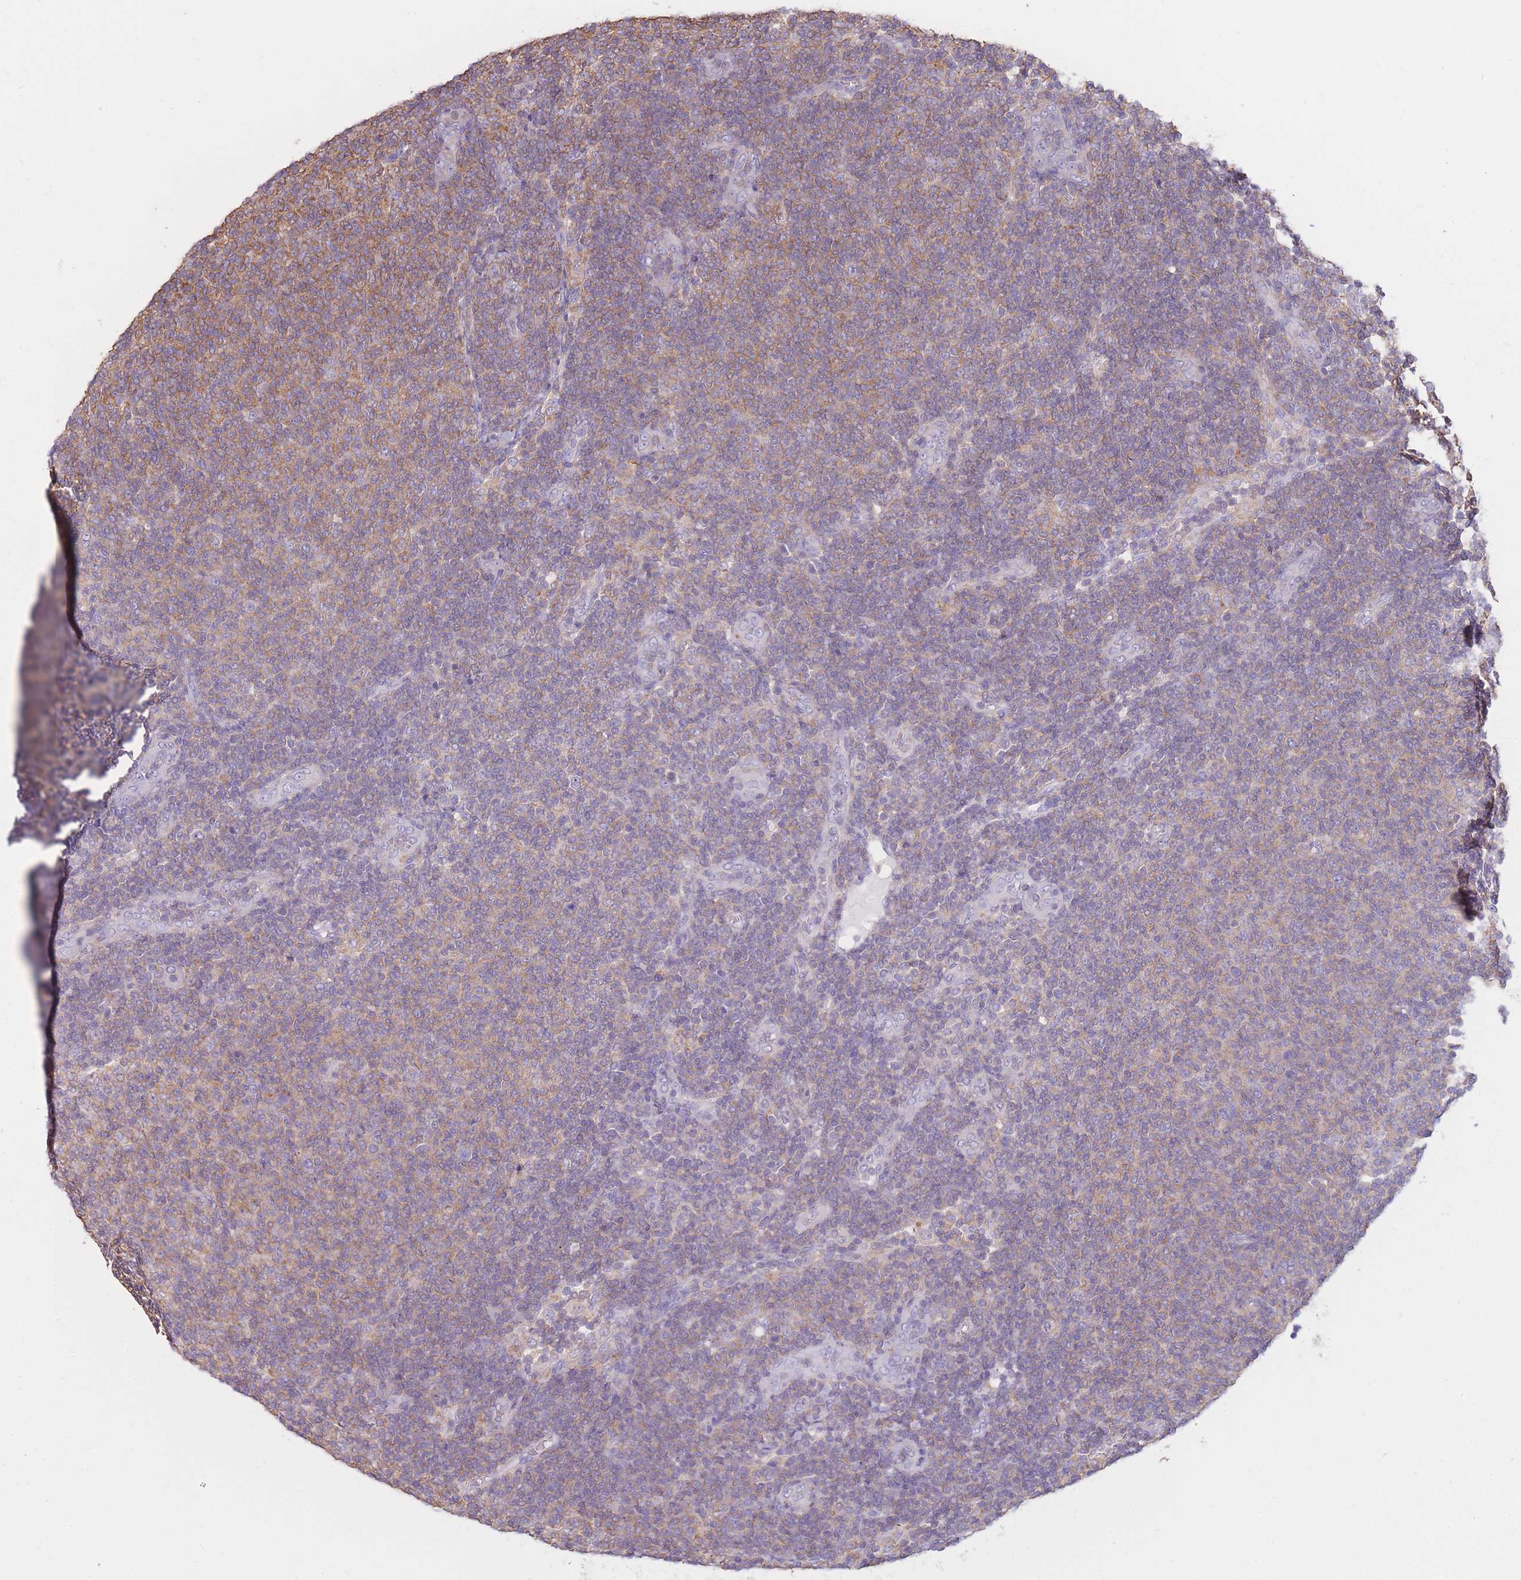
{"staining": {"intensity": "weak", "quantity": "25%-75%", "location": "cytoplasmic/membranous"}, "tissue": "lymphoma", "cell_type": "Tumor cells", "image_type": "cancer", "snomed": [{"axis": "morphology", "description": "Malignant lymphoma, non-Hodgkin's type, Low grade"}, {"axis": "topography", "description": "Lymph node"}], "caption": "Lymphoma stained for a protein (brown) shows weak cytoplasmic/membranous positive expression in about 25%-75% of tumor cells.", "gene": "PDHA1", "patient": {"sex": "male", "age": 66}}